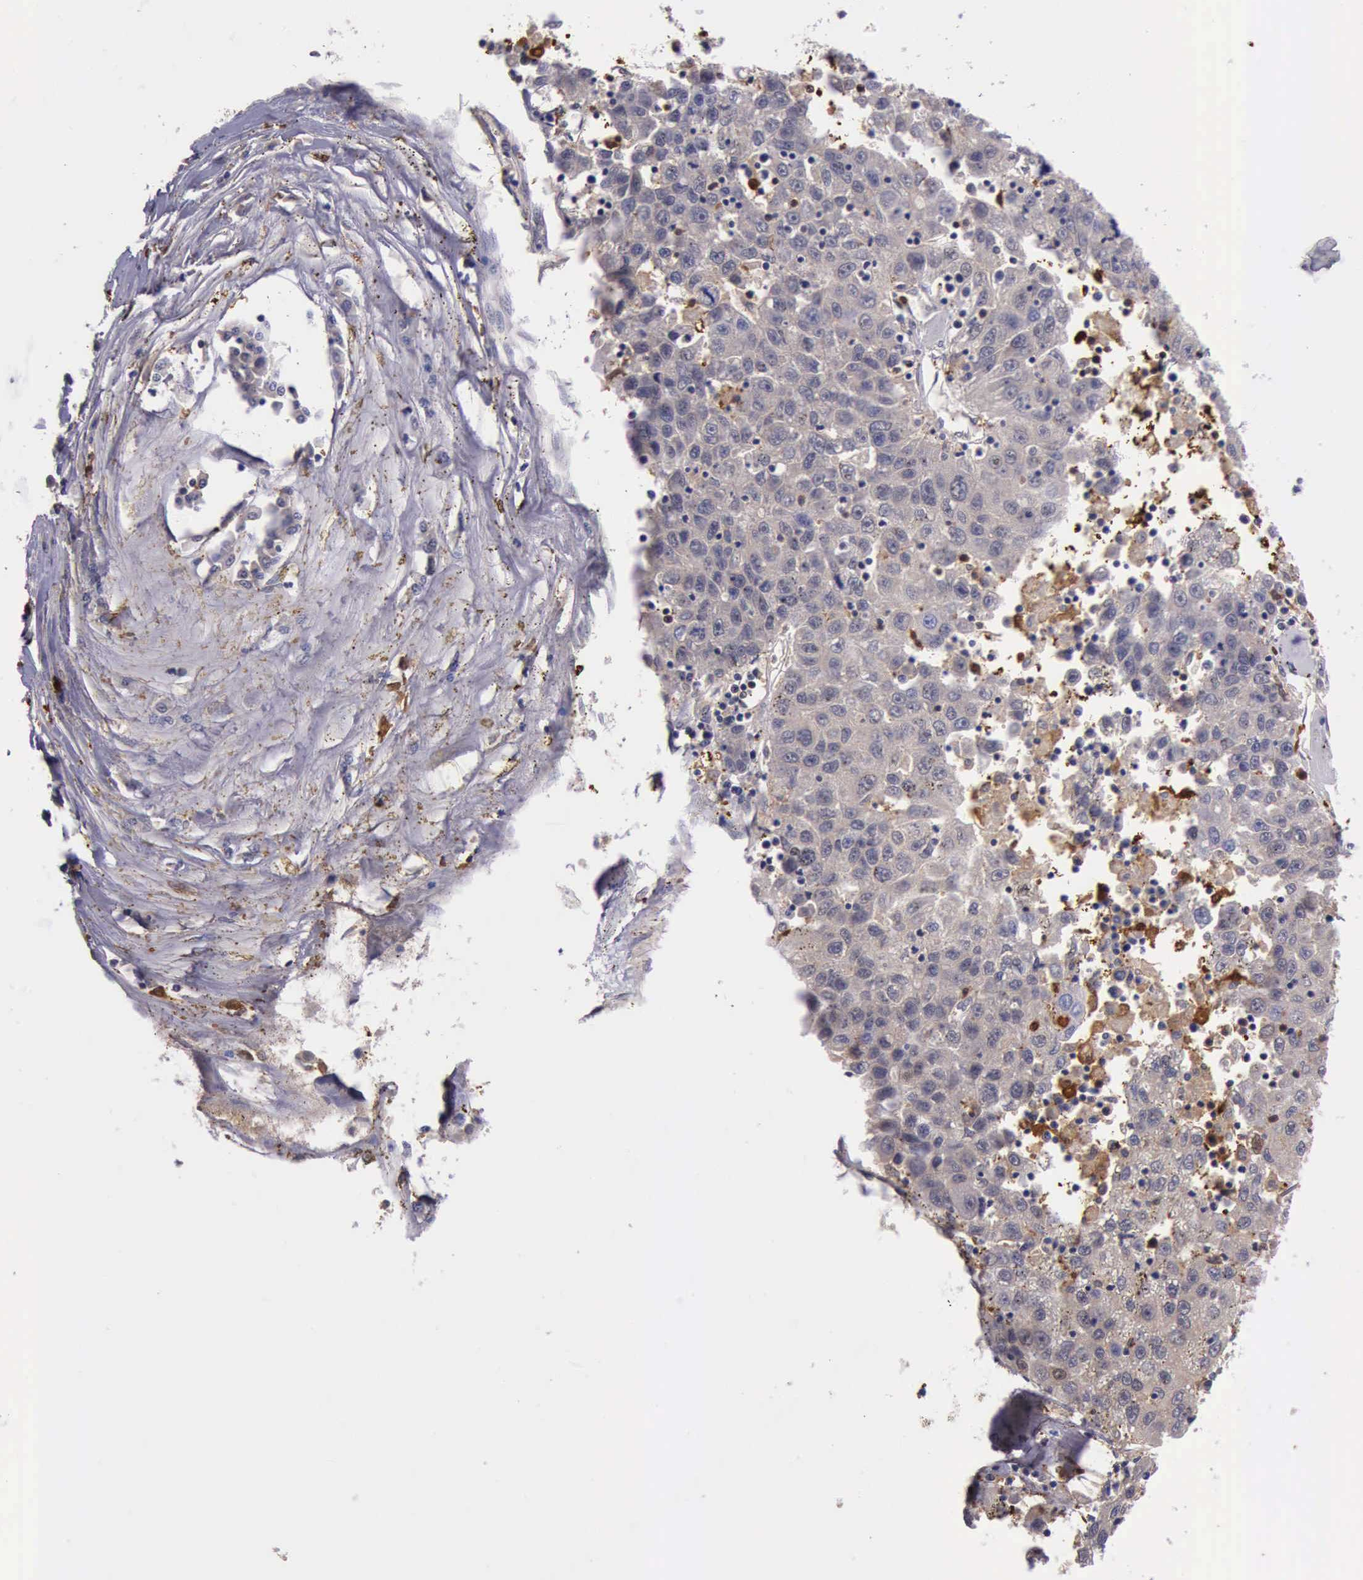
{"staining": {"intensity": "weak", "quantity": "<25%", "location": "cytoplasmic/membranous"}, "tissue": "liver cancer", "cell_type": "Tumor cells", "image_type": "cancer", "snomed": [{"axis": "morphology", "description": "Carcinoma, Hepatocellular, NOS"}, {"axis": "topography", "description": "Liver"}], "caption": "An image of human liver cancer is negative for staining in tumor cells.", "gene": "TYMP", "patient": {"sex": "male", "age": 49}}